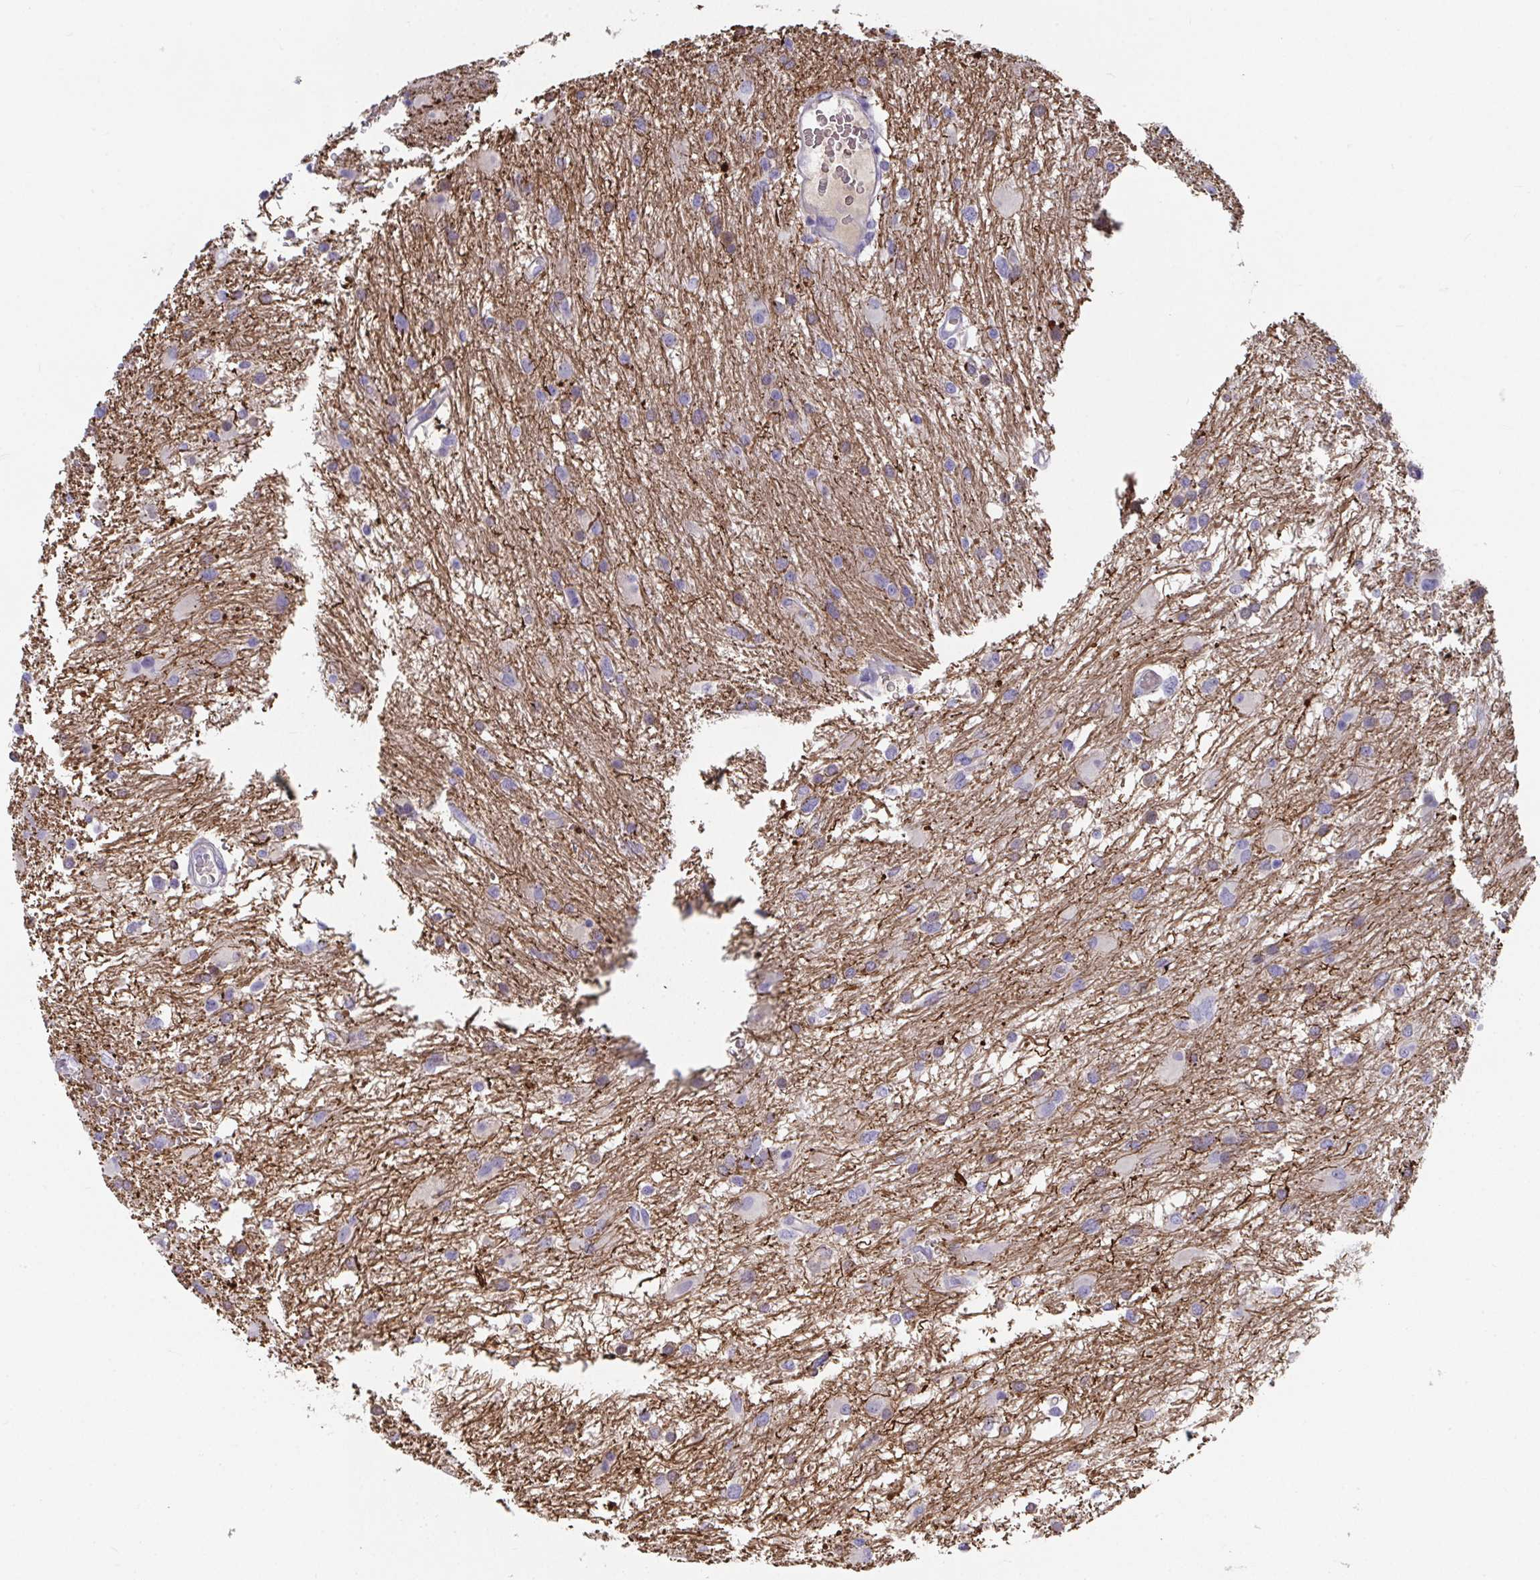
{"staining": {"intensity": "negative", "quantity": "none", "location": "none"}, "tissue": "glioma", "cell_type": "Tumor cells", "image_type": "cancer", "snomed": [{"axis": "morphology", "description": "Glioma, malignant, High grade"}, {"axis": "topography", "description": "Brain"}], "caption": "IHC of human glioma demonstrates no expression in tumor cells.", "gene": "ANO5", "patient": {"sex": "male", "age": 53}}